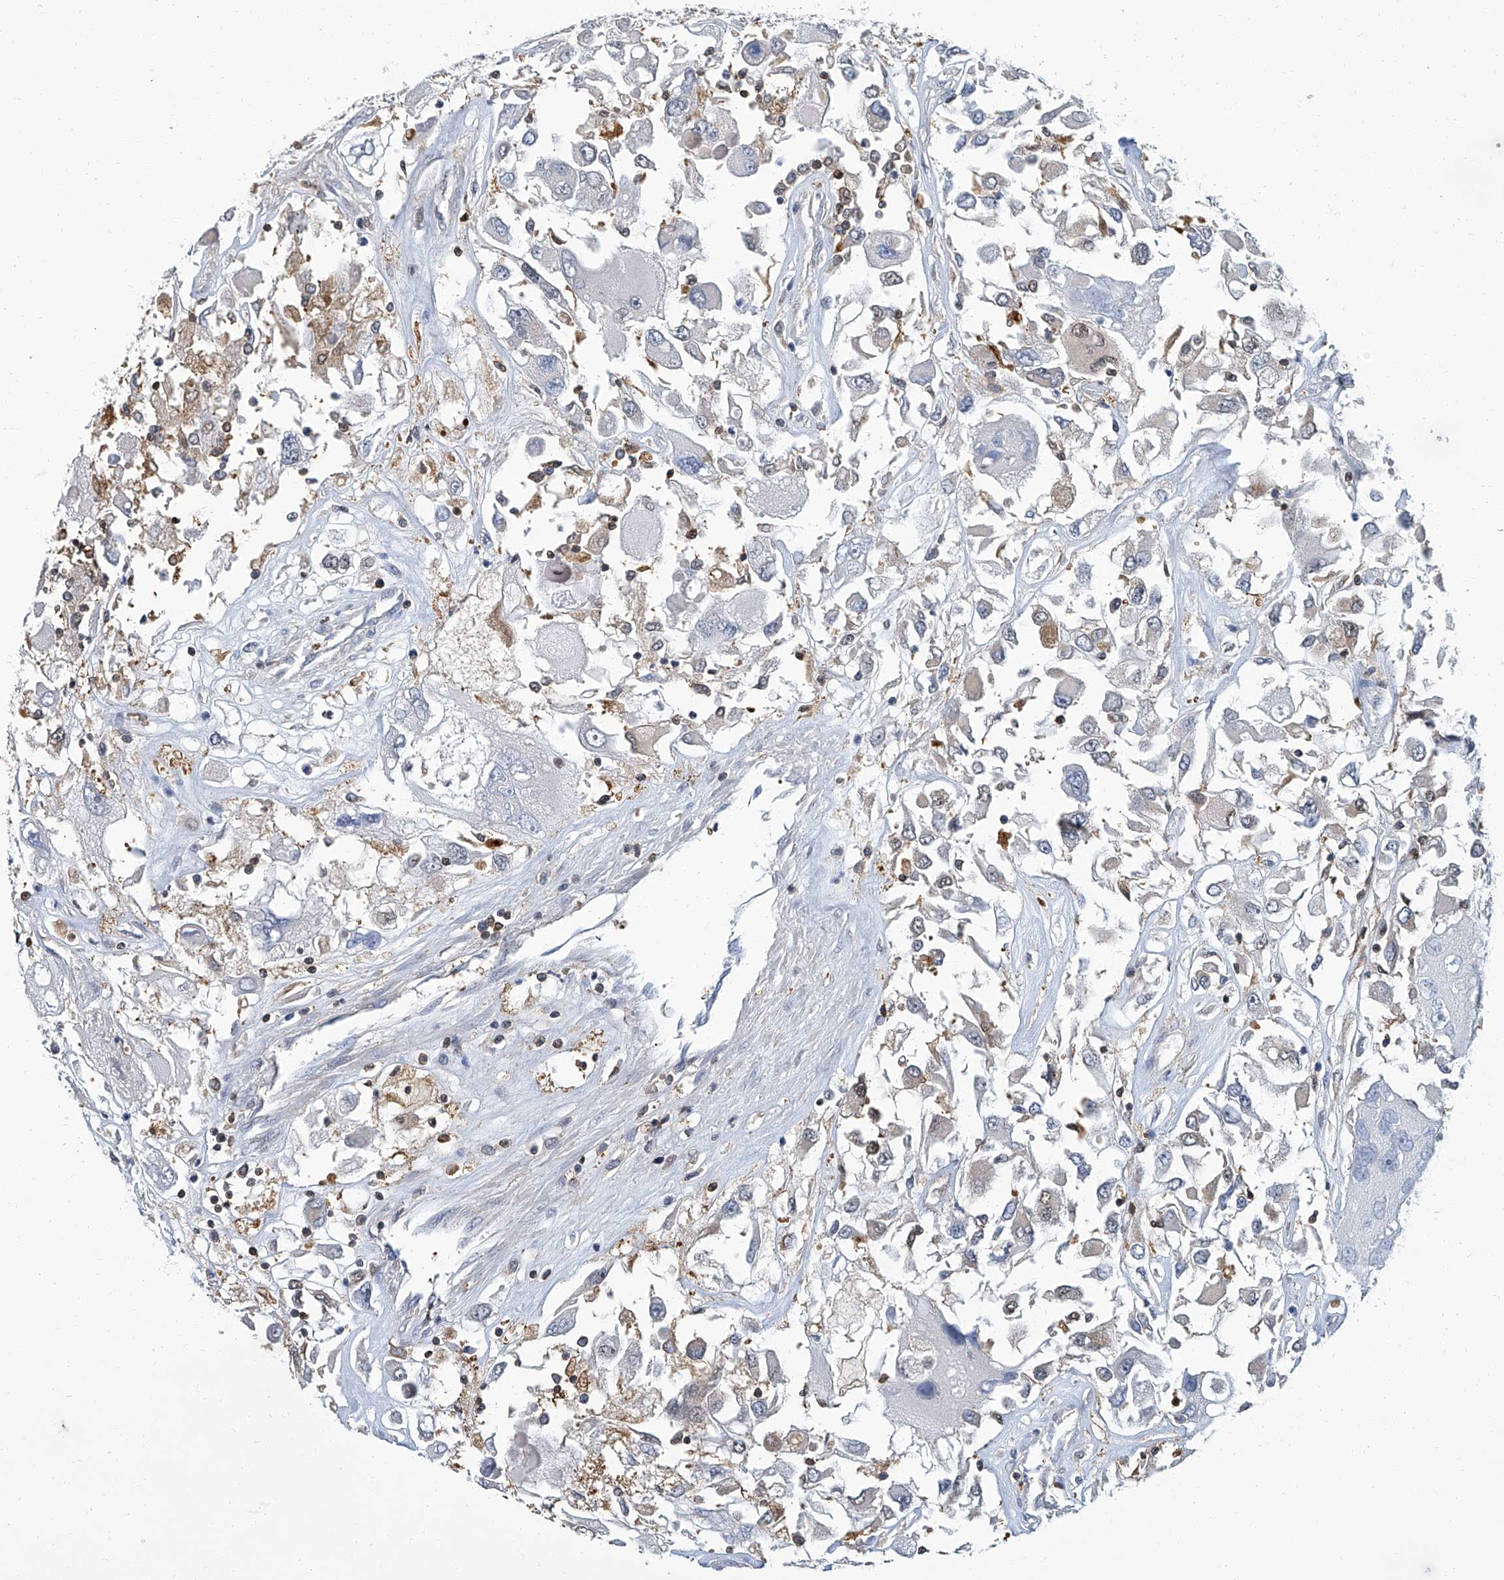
{"staining": {"intensity": "weak", "quantity": "<25%", "location": "cytoplasmic/membranous,nuclear"}, "tissue": "renal cancer", "cell_type": "Tumor cells", "image_type": "cancer", "snomed": [{"axis": "morphology", "description": "Adenocarcinoma, NOS"}, {"axis": "topography", "description": "Kidney"}], "caption": "Tumor cells are negative for protein expression in human renal cancer (adenocarcinoma). Brightfield microscopy of IHC stained with DAB (brown) and hematoxylin (blue), captured at high magnification.", "gene": "PSMB10", "patient": {"sex": "female", "age": 52}}